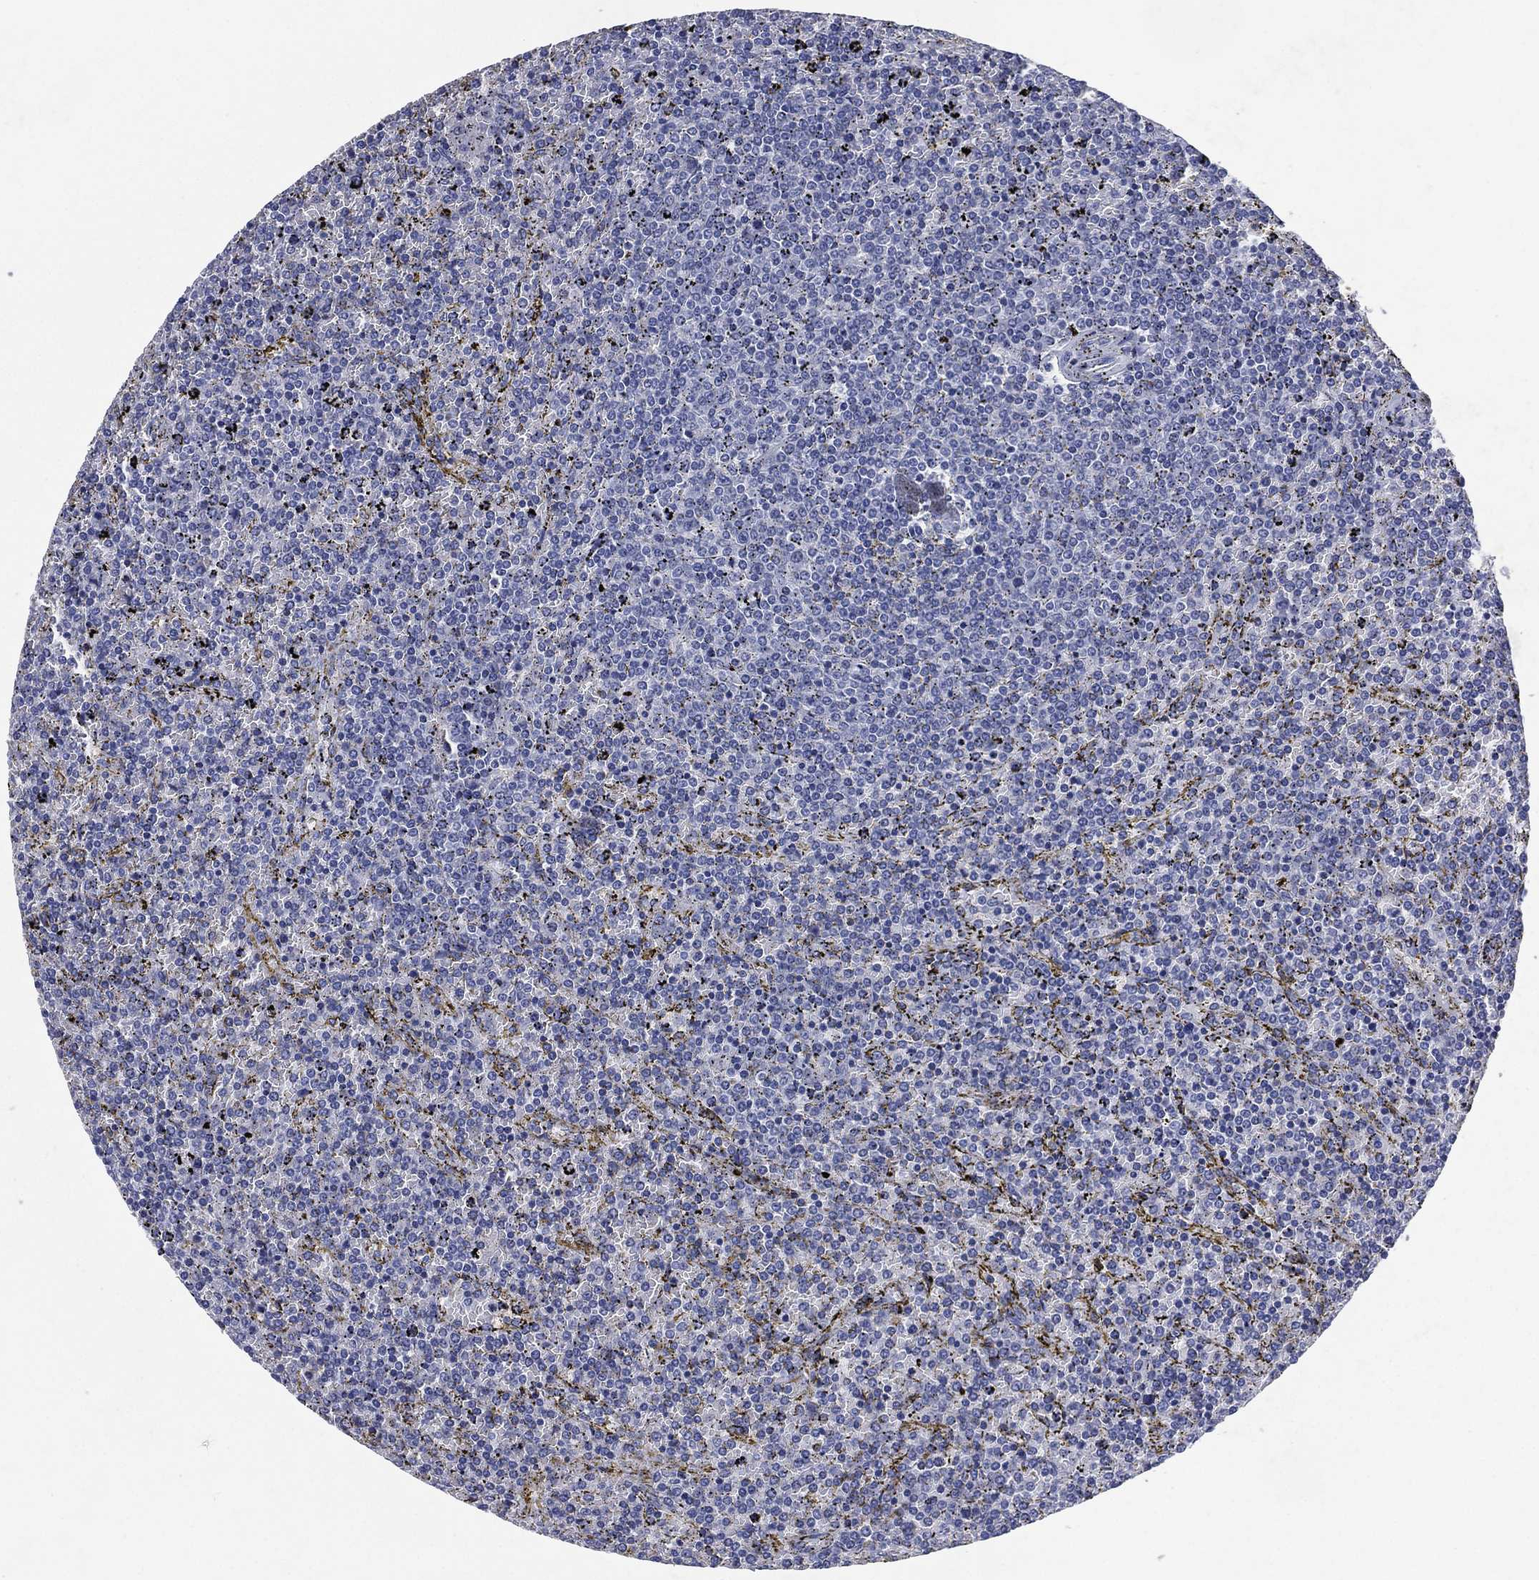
{"staining": {"intensity": "negative", "quantity": "none", "location": "none"}, "tissue": "lymphoma", "cell_type": "Tumor cells", "image_type": "cancer", "snomed": [{"axis": "morphology", "description": "Malignant lymphoma, non-Hodgkin's type, Low grade"}, {"axis": "topography", "description": "Spleen"}], "caption": "Immunohistochemistry image of neoplastic tissue: lymphoma stained with DAB (3,3'-diaminobenzidine) reveals no significant protein staining in tumor cells. (DAB IHC visualized using brightfield microscopy, high magnification).", "gene": "FSCN2", "patient": {"sex": "female", "age": 77}}